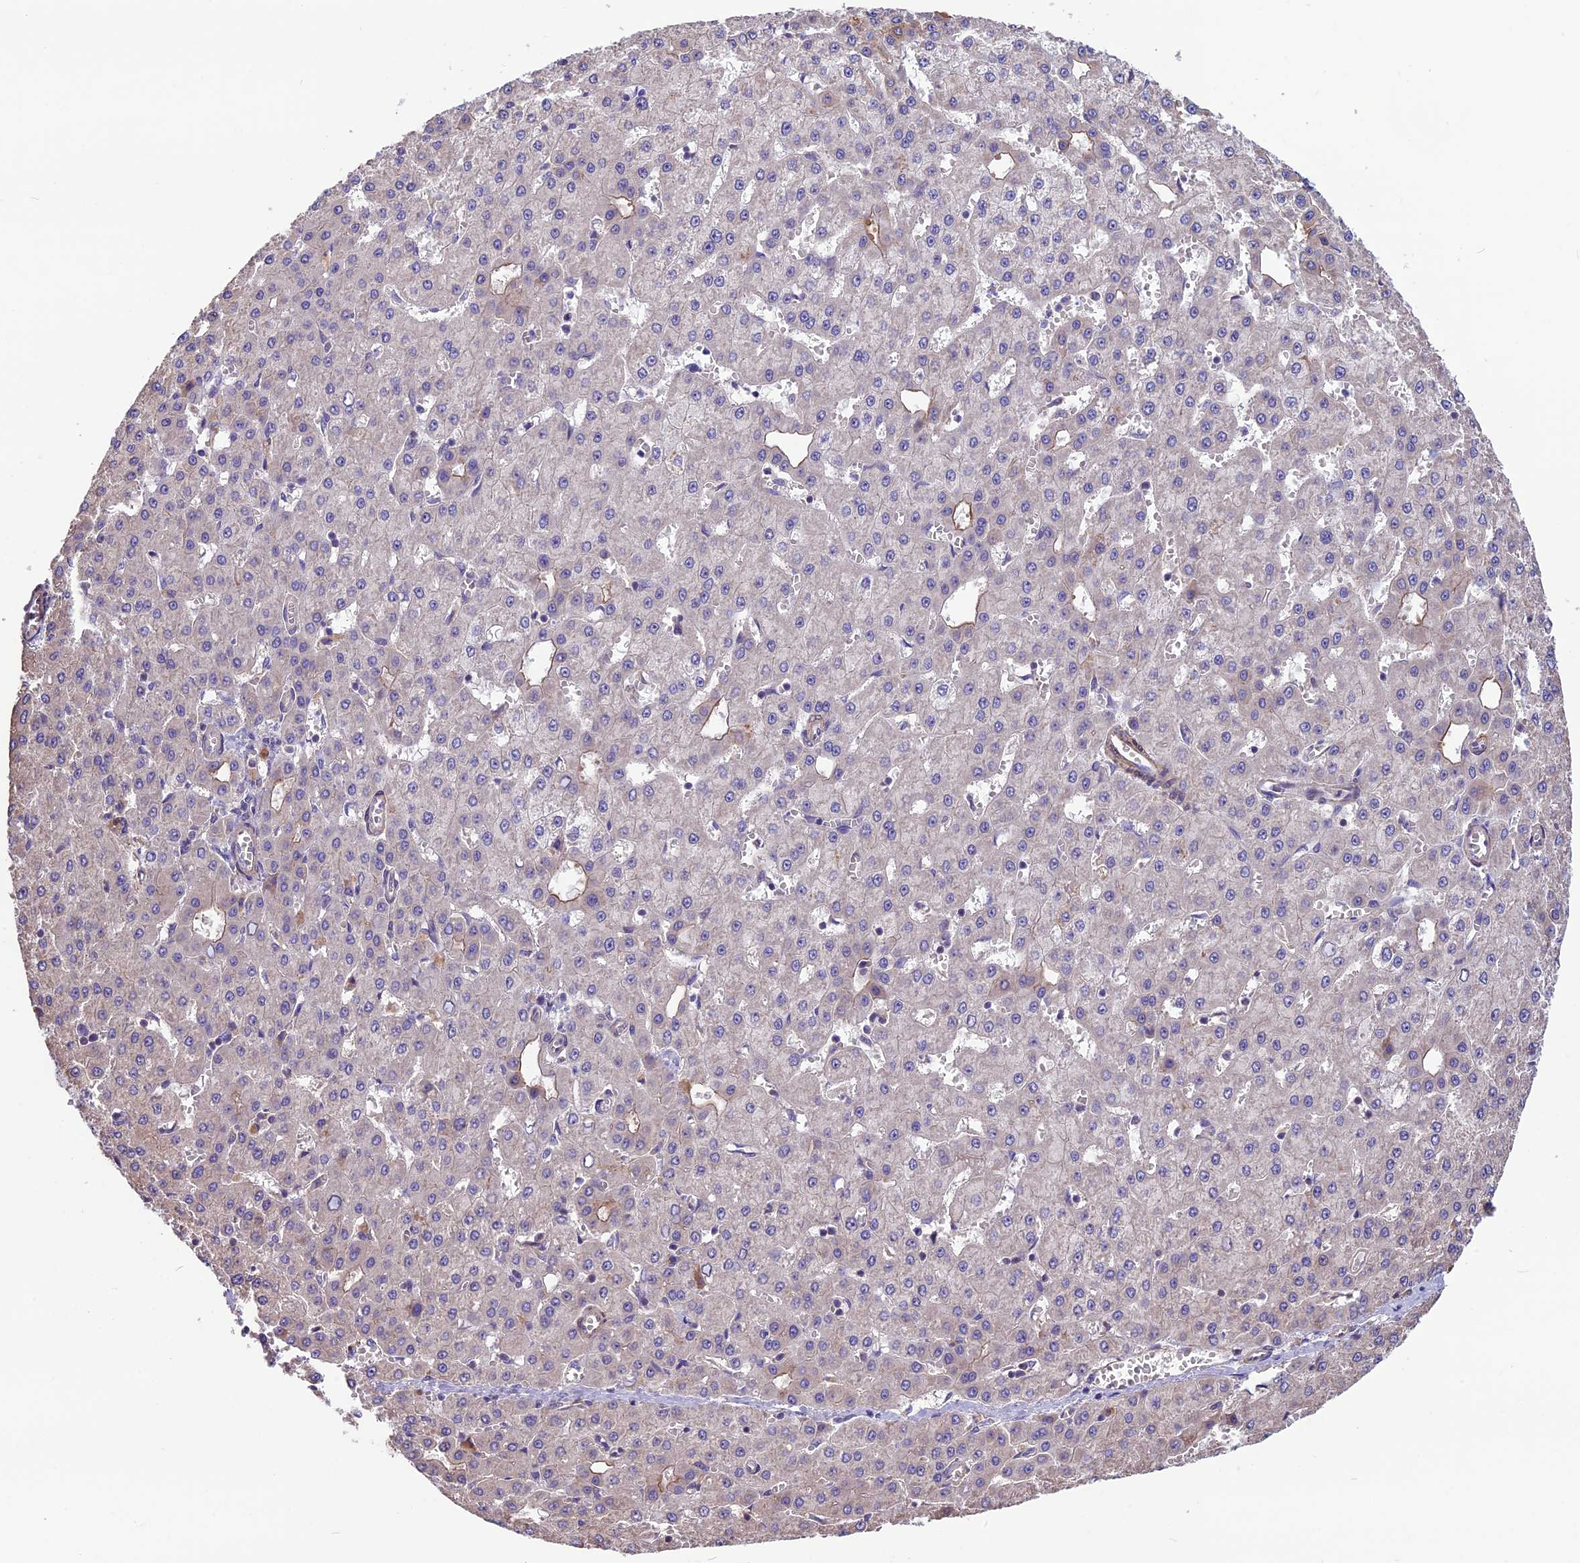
{"staining": {"intensity": "weak", "quantity": "<25%", "location": "cytoplasmic/membranous"}, "tissue": "liver cancer", "cell_type": "Tumor cells", "image_type": "cancer", "snomed": [{"axis": "morphology", "description": "Carcinoma, Hepatocellular, NOS"}, {"axis": "topography", "description": "Liver"}], "caption": "Human liver cancer stained for a protein using IHC displays no expression in tumor cells.", "gene": "ANO3", "patient": {"sex": "male", "age": 47}}